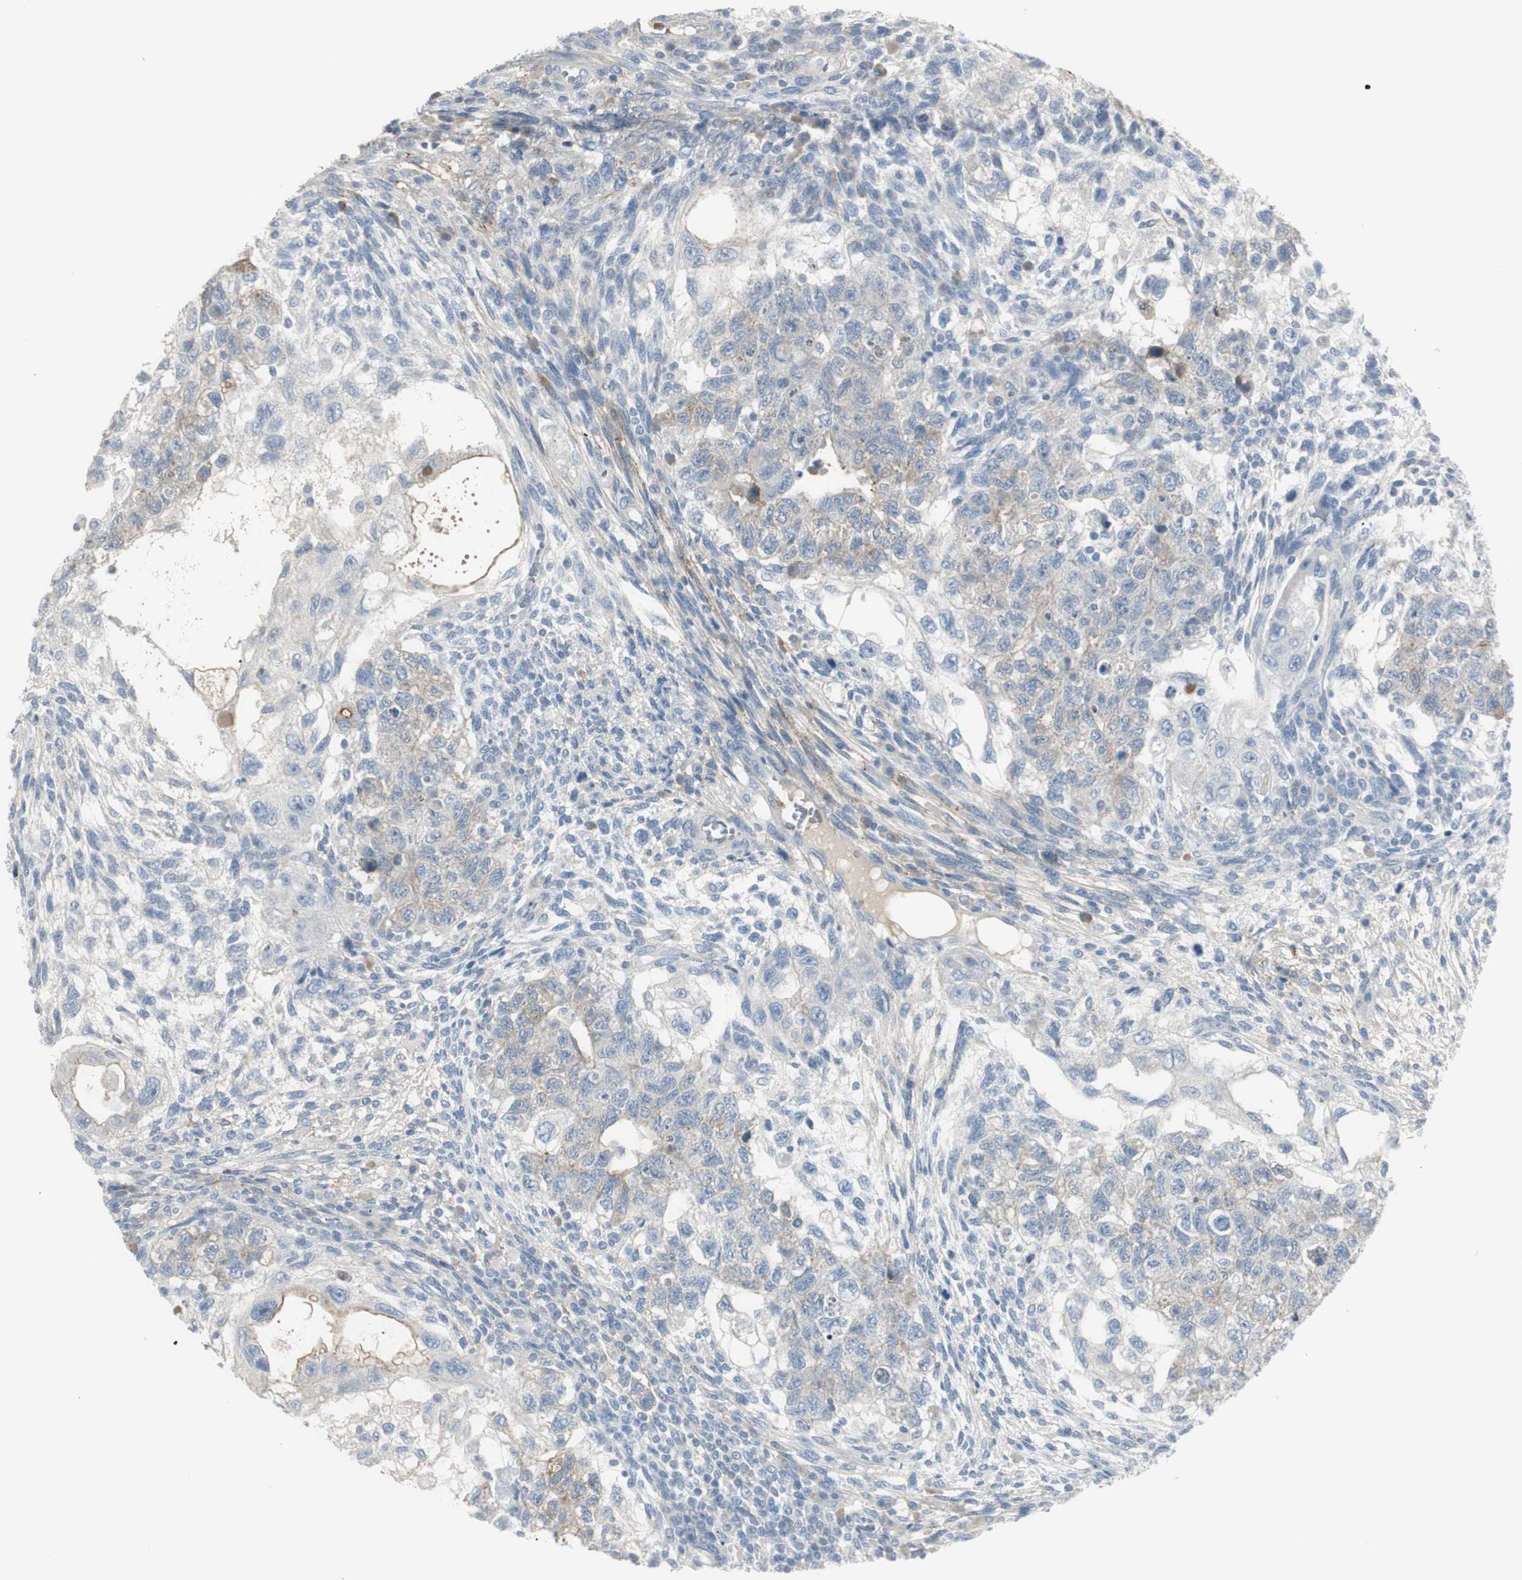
{"staining": {"intensity": "weak", "quantity": "<25%", "location": "cytoplasmic/membranous"}, "tissue": "testis cancer", "cell_type": "Tumor cells", "image_type": "cancer", "snomed": [{"axis": "morphology", "description": "Normal tissue, NOS"}, {"axis": "morphology", "description": "Carcinoma, Embryonal, NOS"}, {"axis": "topography", "description": "Testis"}], "caption": "This is a micrograph of IHC staining of testis embryonal carcinoma, which shows no staining in tumor cells. (DAB immunohistochemistry with hematoxylin counter stain).", "gene": "CACNA2D1", "patient": {"sex": "male", "age": 36}}